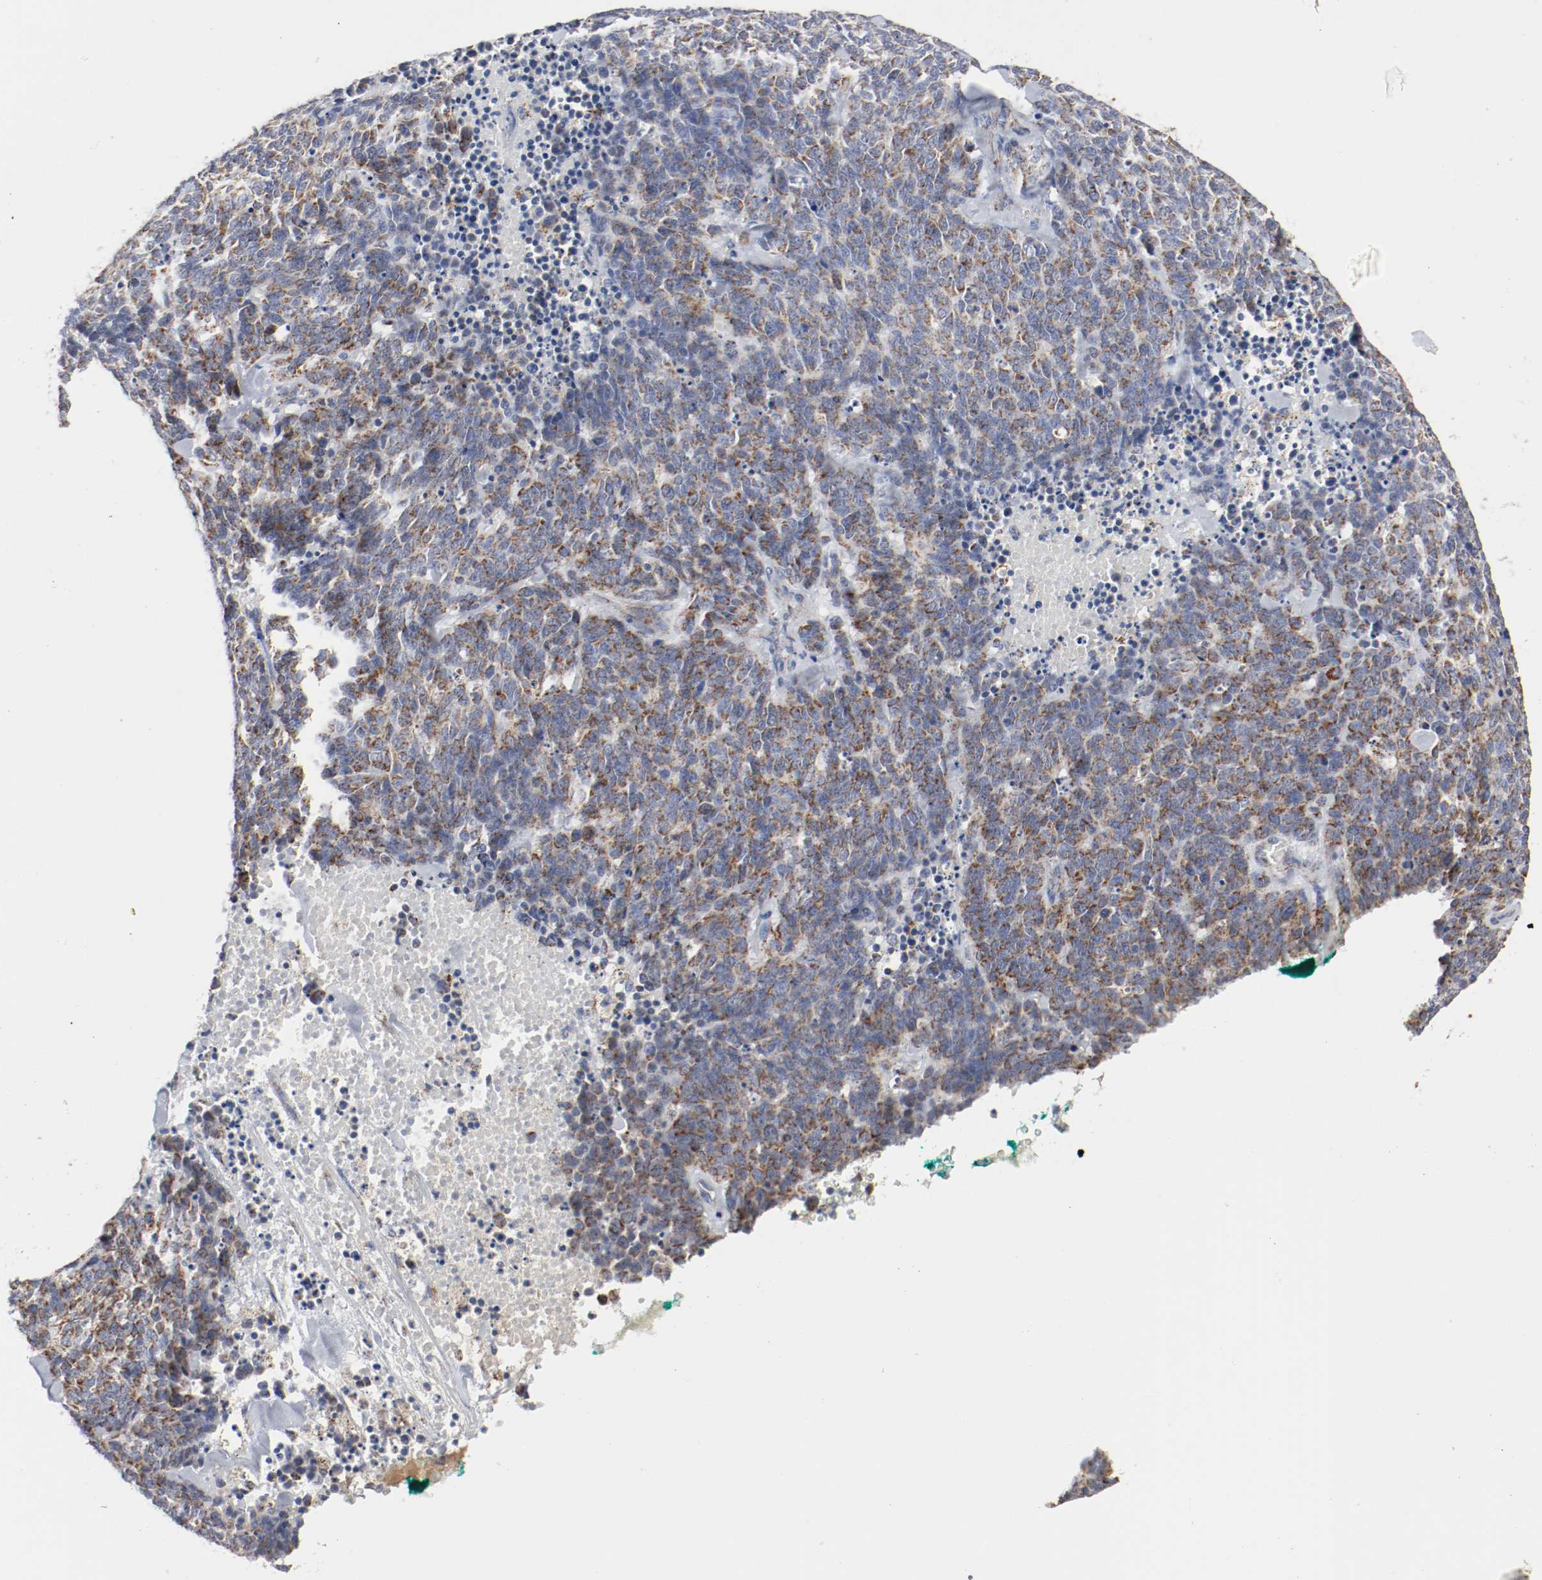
{"staining": {"intensity": "moderate", "quantity": ">75%", "location": "cytoplasmic/membranous"}, "tissue": "lung cancer", "cell_type": "Tumor cells", "image_type": "cancer", "snomed": [{"axis": "morphology", "description": "Neoplasm, malignant, NOS"}, {"axis": "topography", "description": "Lung"}], "caption": "High-power microscopy captured an immunohistochemistry (IHC) micrograph of malignant neoplasm (lung), revealing moderate cytoplasmic/membranous staining in about >75% of tumor cells.", "gene": "AFG3L2", "patient": {"sex": "female", "age": 58}}